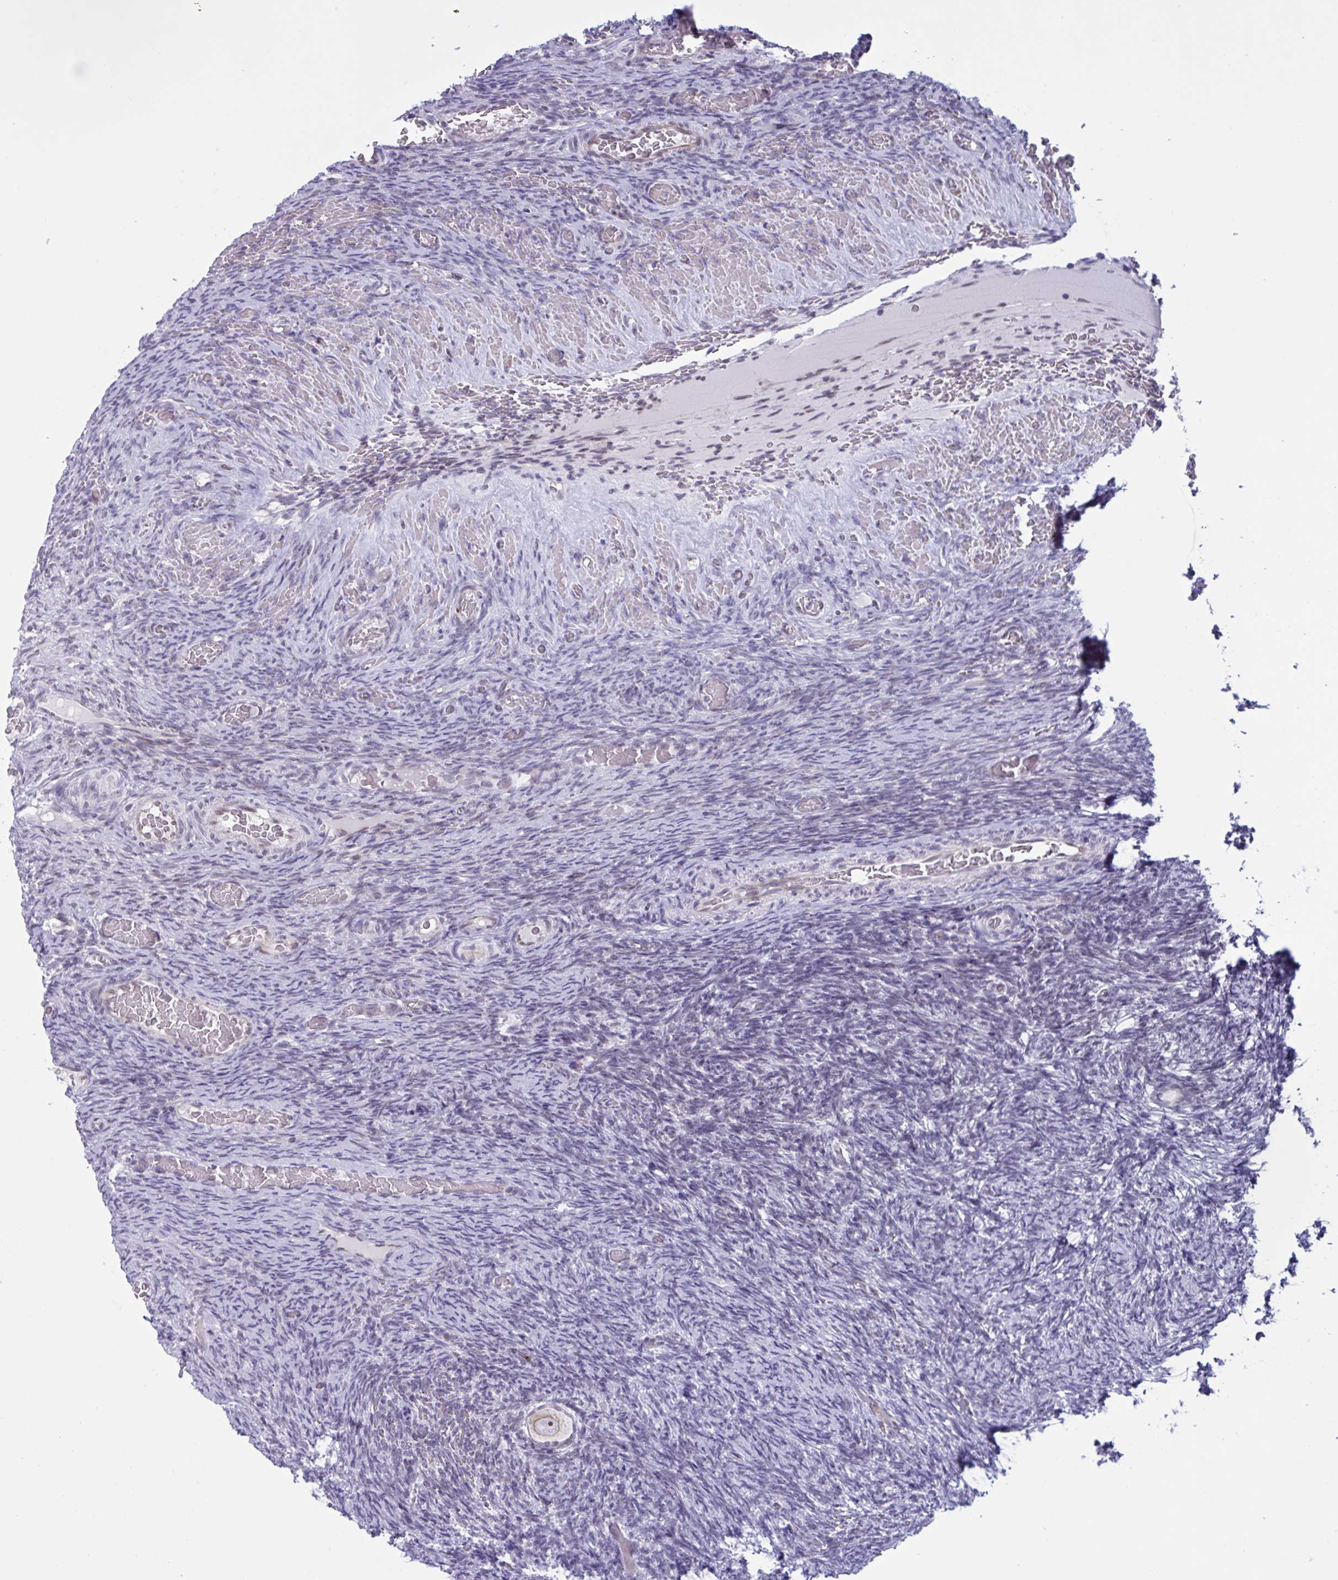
{"staining": {"intensity": "weak", "quantity": ">75%", "location": "nuclear"}, "tissue": "ovary", "cell_type": "Follicle cells", "image_type": "normal", "snomed": [{"axis": "morphology", "description": "Normal tissue, NOS"}, {"axis": "topography", "description": "Ovary"}], "caption": "A micrograph of ovary stained for a protein displays weak nuclear brown staining in follicle cells.", "gene": "DOCK11", "patient": {"sex": "female", "age": 34}}